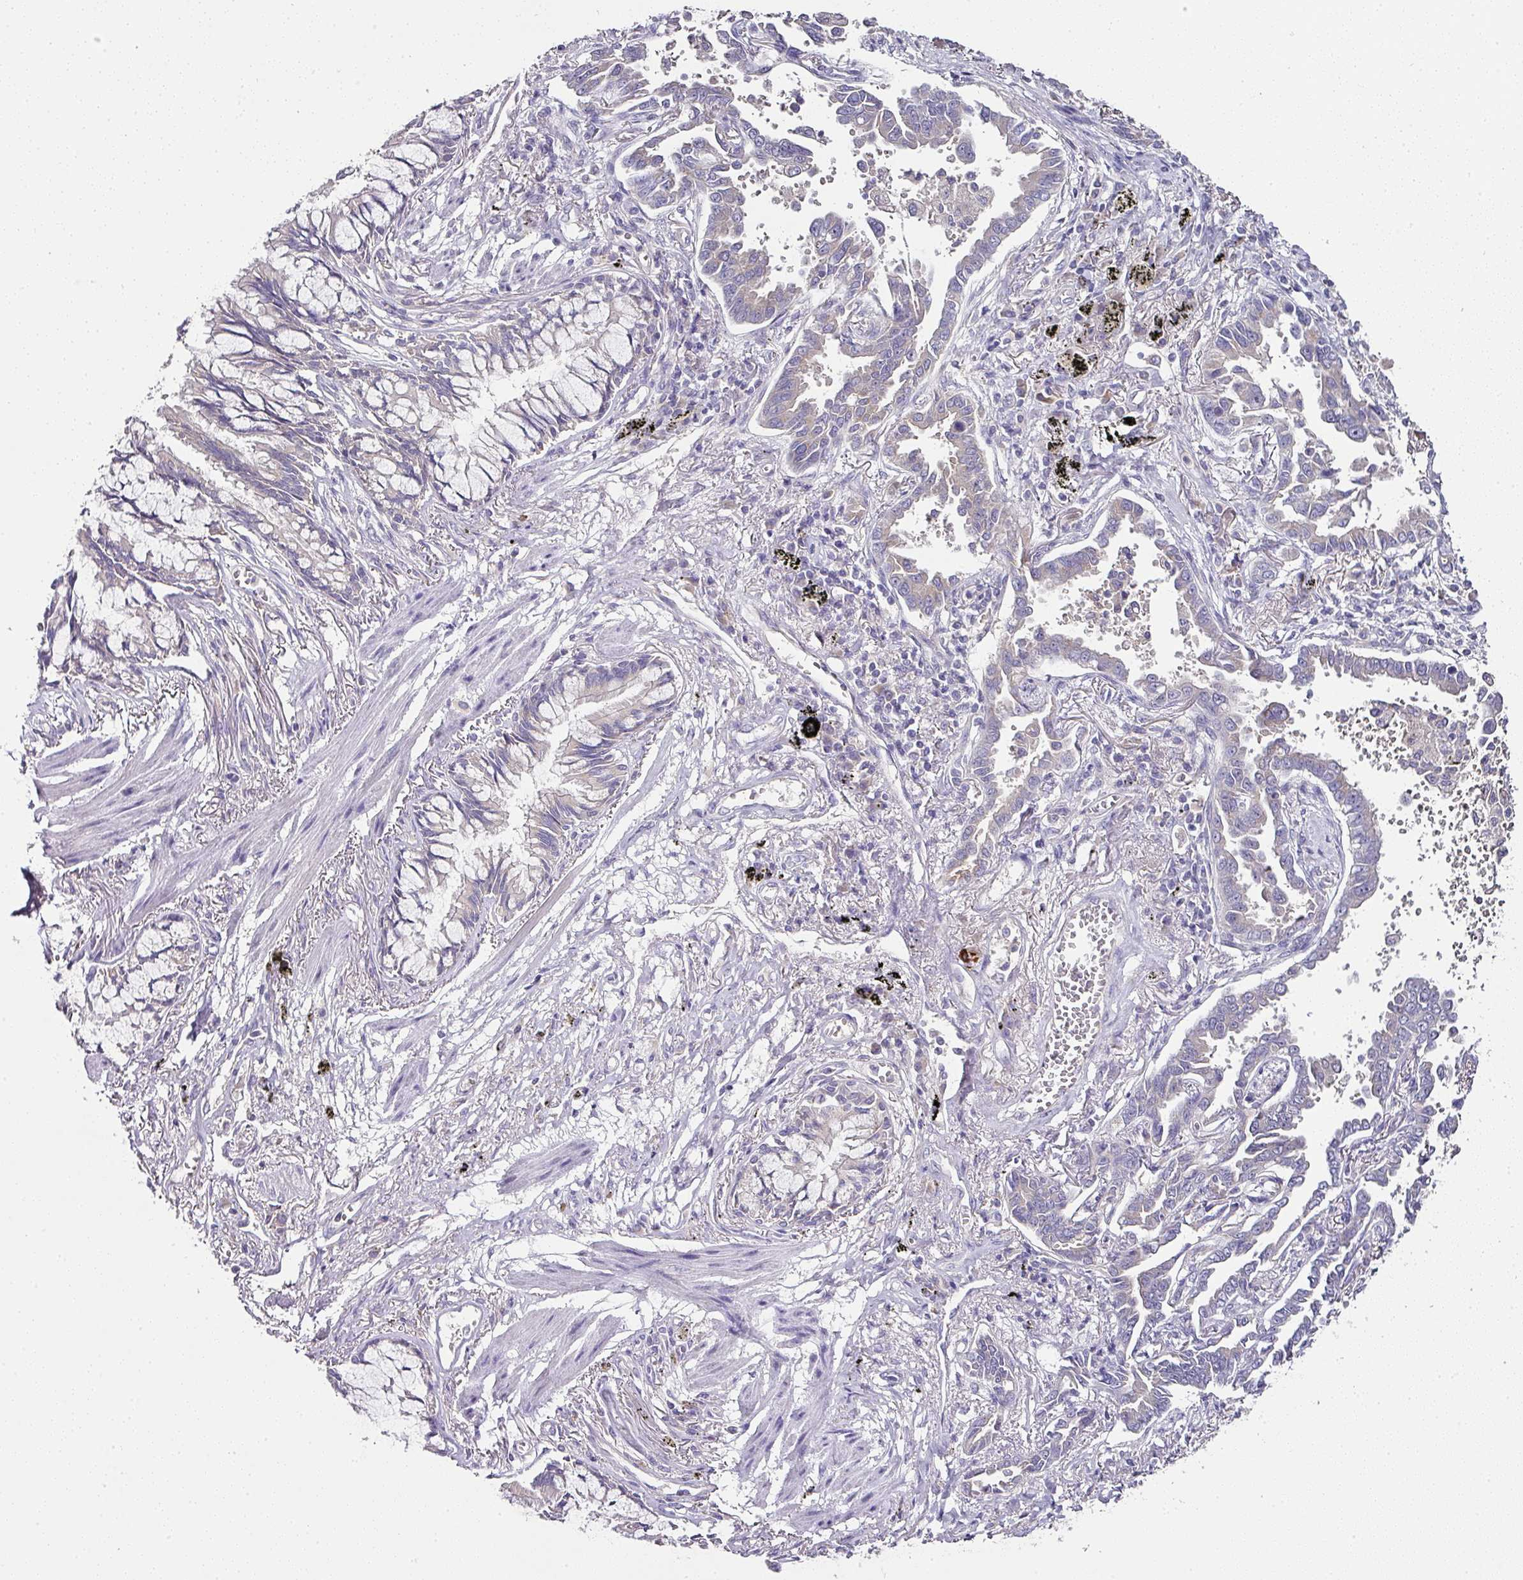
{"staining": {"intensity": "negative", "quantity": "none", "location": "none"}, "tissue": "lung cancer", "cell_type": "Tumor cells", "image_type": "cancer", "snomed": [{"axis": "morphology", "description": "Adenocarcinoma, NOS"}, {"axis": "topography", "description": "Lung"}], "caption": "Immunohistochemistry (IHC) of lung cancer (adenocarcinoma) displays no staining in tumor cells. (DAB (3,3'-diaminobenzidine) immunohistochemistry (IHC) with hematoxylin counter stain).", "gene": "SKIC2", "patient": {"sex": "male", "age": 67}}